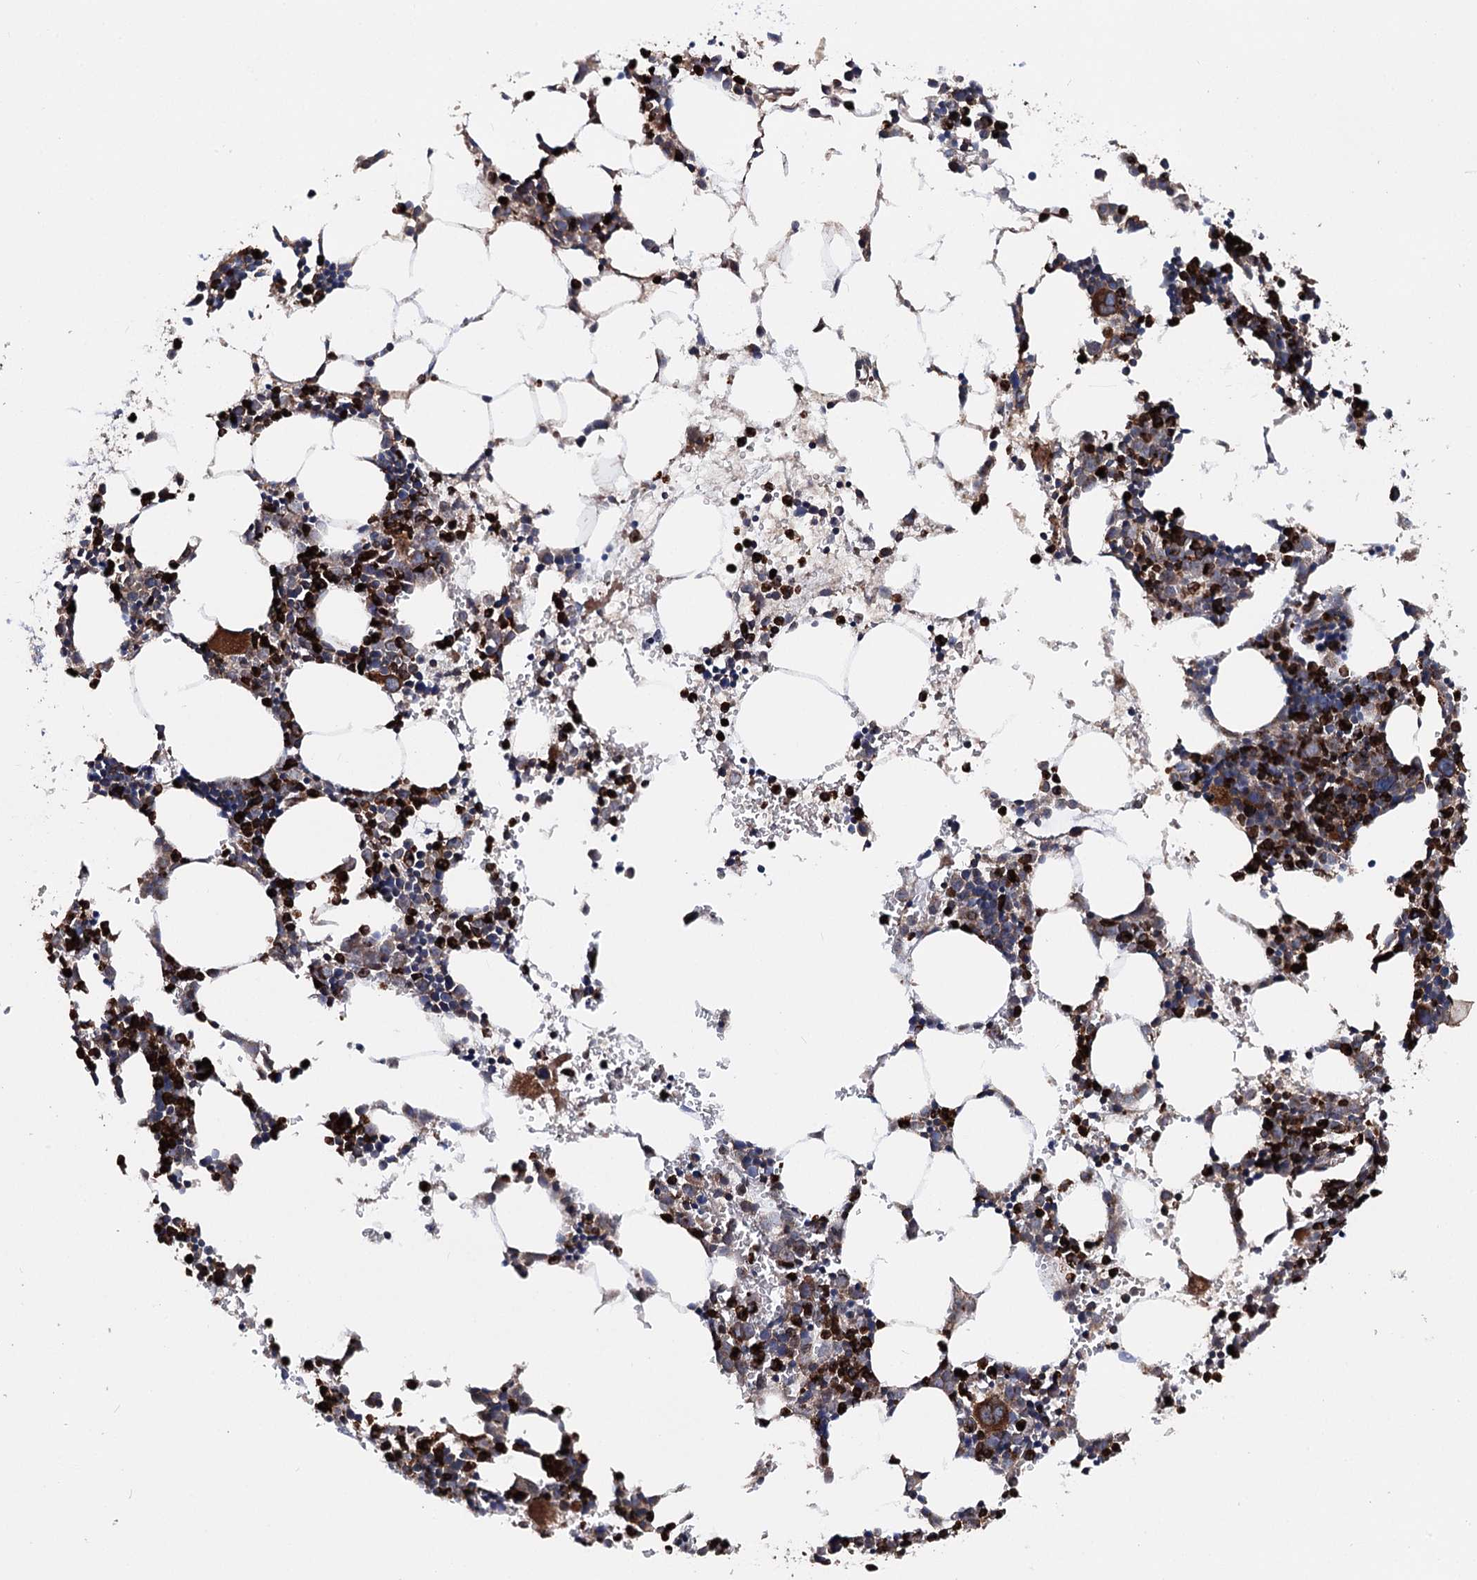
{"staining": {"intensity": "strong", "quantity": ">75%", "location": "cytoplasmic/membranous"}, "tissue": "bone marrow", "cell_type": "Hematopoietic cells", "image_type": "normal", "snomed": [{"axis": "morphology", "description": "Normal tissue, NOS"}, {"axis": "topography", "description": "Bone marrow"}], "caption": "An IHC micrograph of normal tissue is shown. Protein staining in brown highlights strong cytoplasmic/membranous positivity in bone marrow within hematopoietic cells.", "gene": "FGFR1OP2", "patient": {"sex": "female", "age": 89}}